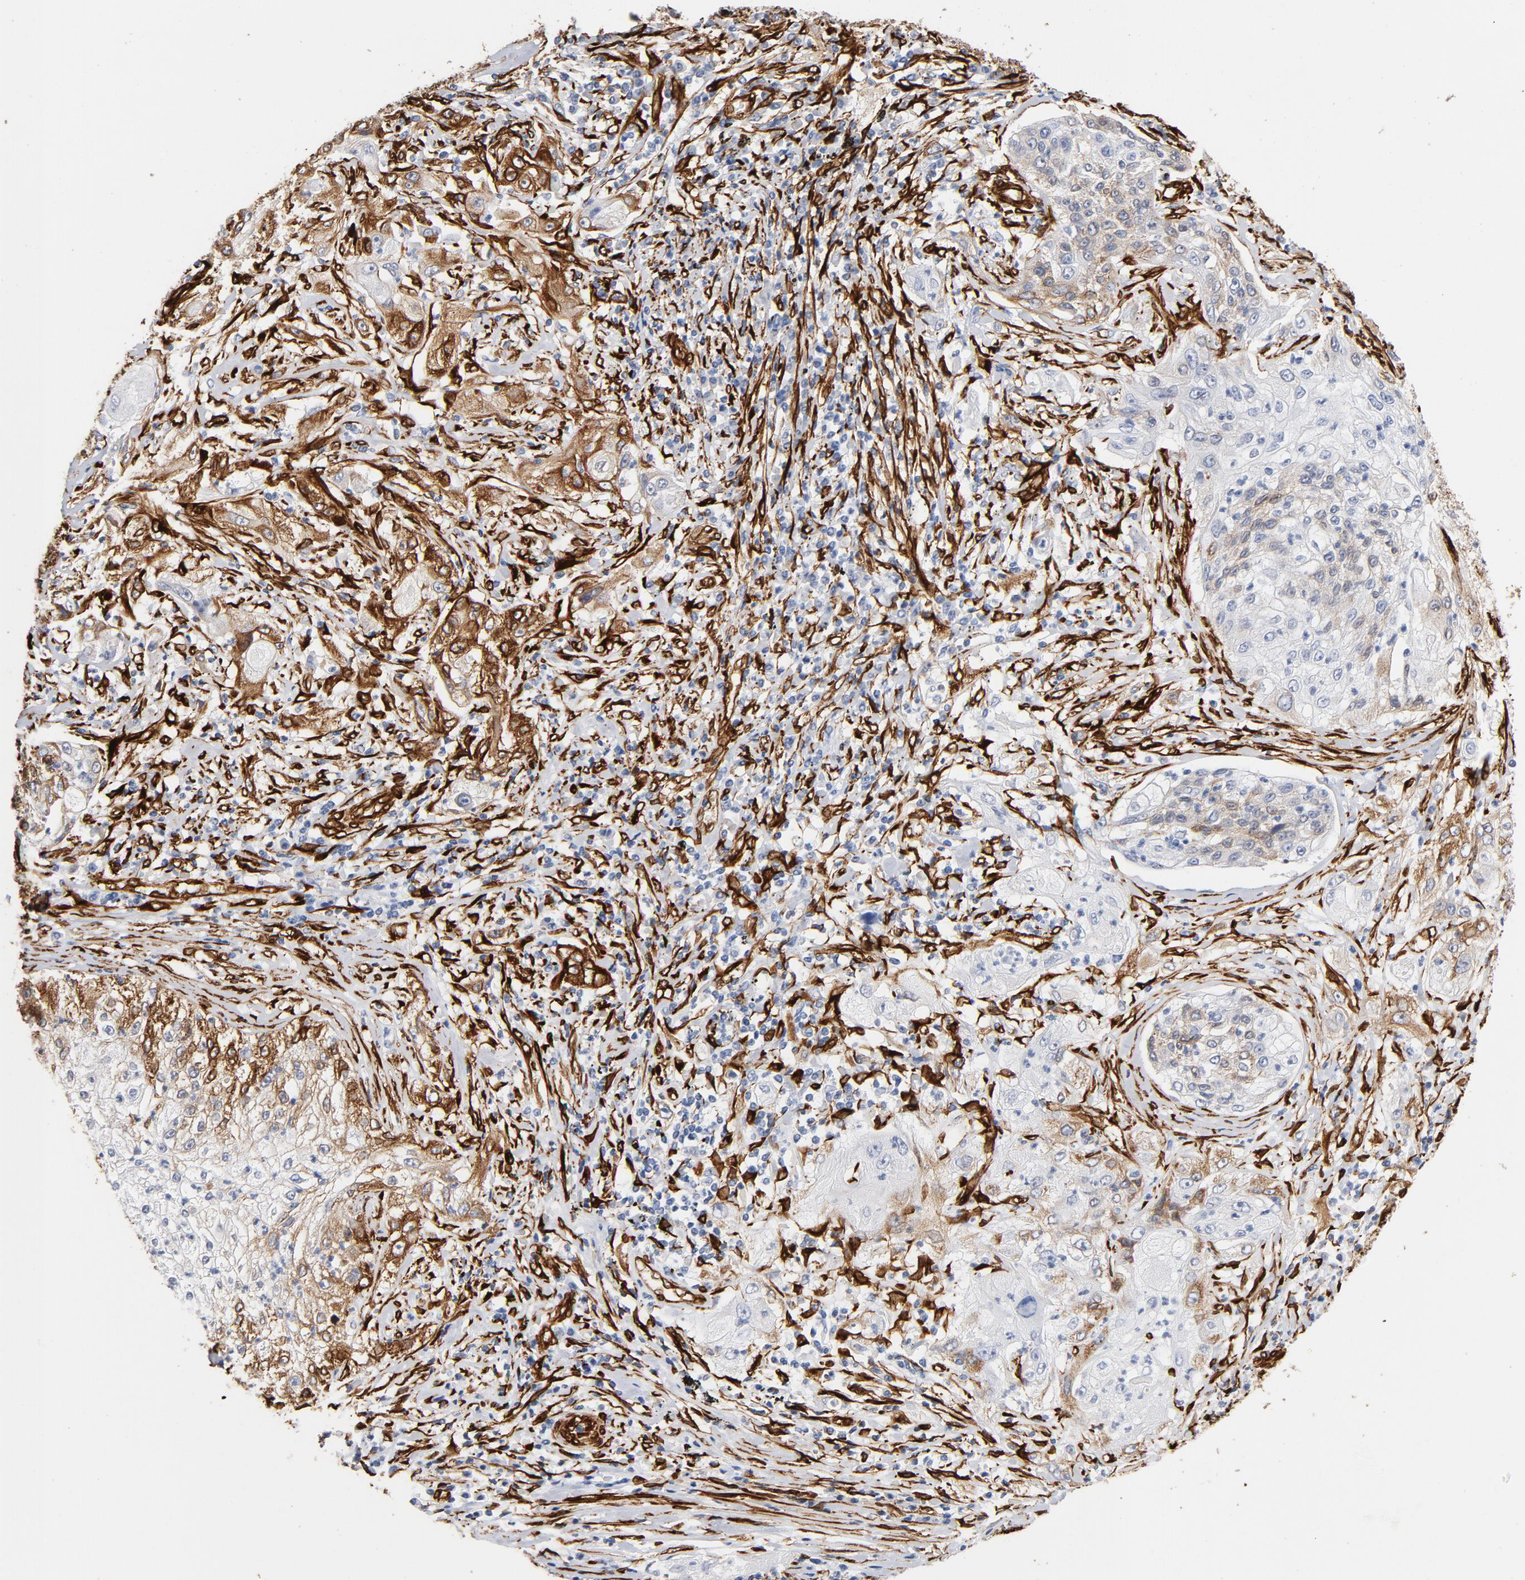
{"staining": {"intensity": "moderate", "quantity": "25%-75%", "location": "cytoplasmic/membranous"}, "tissue": "lung cancer", "cell_type": "Tumor cells", "image_type": "cancer", "snomed": [{"axis": "morphology", "description": "Inflammation, NOS"}, {"axis": "morphology", "description": "Squamous cell carcinoma, NOS"}, {"axis": "topography", "description": "Lymph node"}, {"axis": "topography", "description": "Soft tissue"}, {"axis": "topography", "description": "Lung"}], "caption": "Immunohistochemical staining of lung squamous cell carcinoma shows medium levels of moderate cytoplasmic/membranous expression in approximately 25%-75% of tumor cells.", "gene": "SERPINH1", "patient": {"sex": "male", "age": 66}}